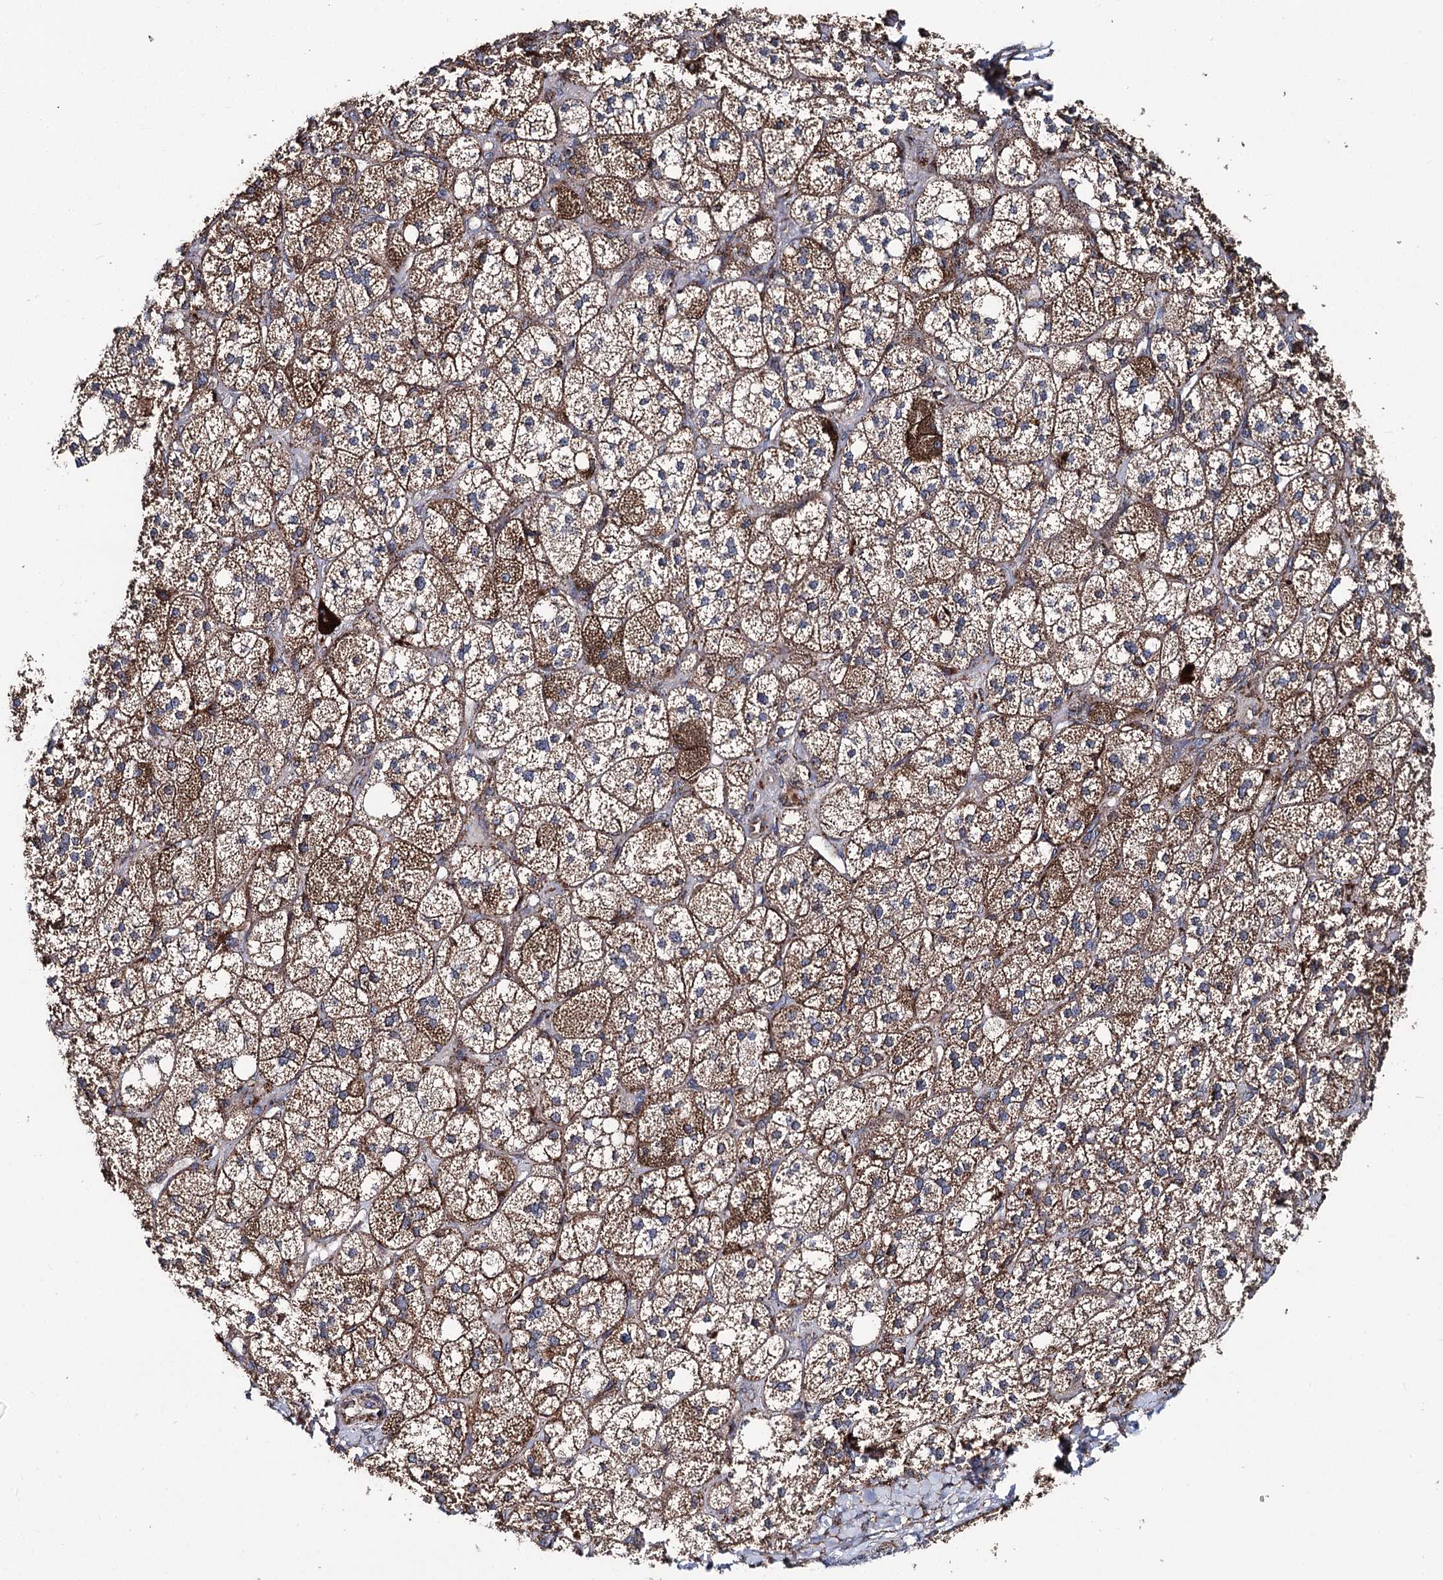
{"staining": {"intensity": "strong", "quantity": ">75%", "location": "cytoplasmic/membranous"}, "tissue": "adrenal gland", "cell_type": "Glandular cells", "image_type": "normal", "snomed": [{"axis": "morphology", "description": "Normal tissue, NOS"}, {"axis": "topography", "description": "Adrenal gland"}], "caption": "Brown immunohistochemical staining in benign human adrenal gland displays strong cytoplasmic/membranous expression in about >75% of glandular cells. (DAB IHC with brightfield microscopy, high magnification).", "gene": "MSANTD2", "patient": {"sex": "male", "age": 61}}